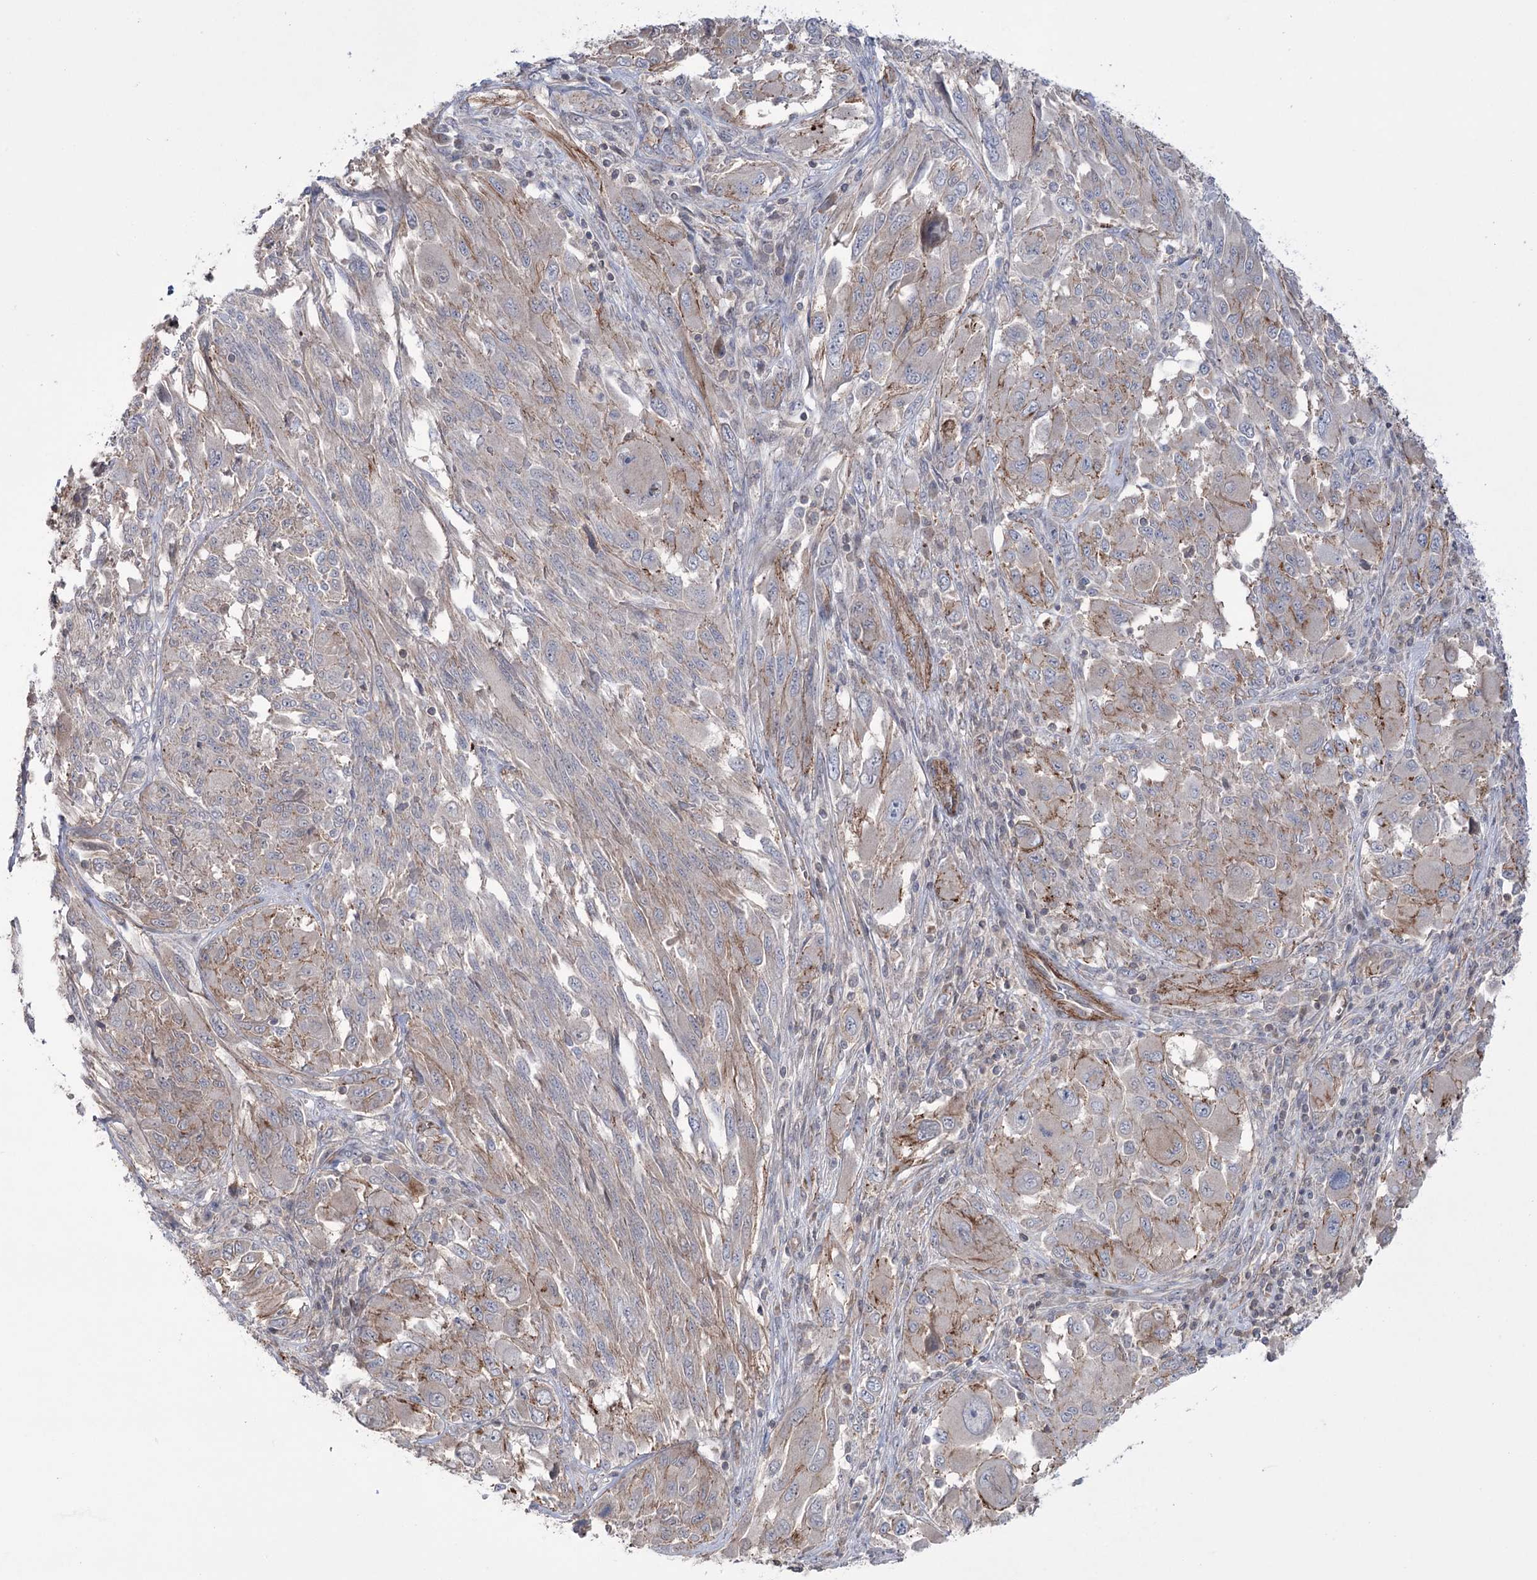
{"staining": {"intensity": "moderate", "quantity": "<25%", "location": "cytoplasmic/membranous"}, "tissue": "melanoma", "cell_type": "Tumor cells", "image_type": "cancer", "snomed": [{"axis": "morphology", "description": "Malignant melanoma, NOS"}, {"axis": "topography", "description": "Skin"}], "caption": "Moderate cytoplasmic/membranous staining for a protein is appreciated in about <25% of tumor cells of malignant melanoma using IHC.", "gene": "TRIM71", "patient": {"sex": "female", "age": 91}}